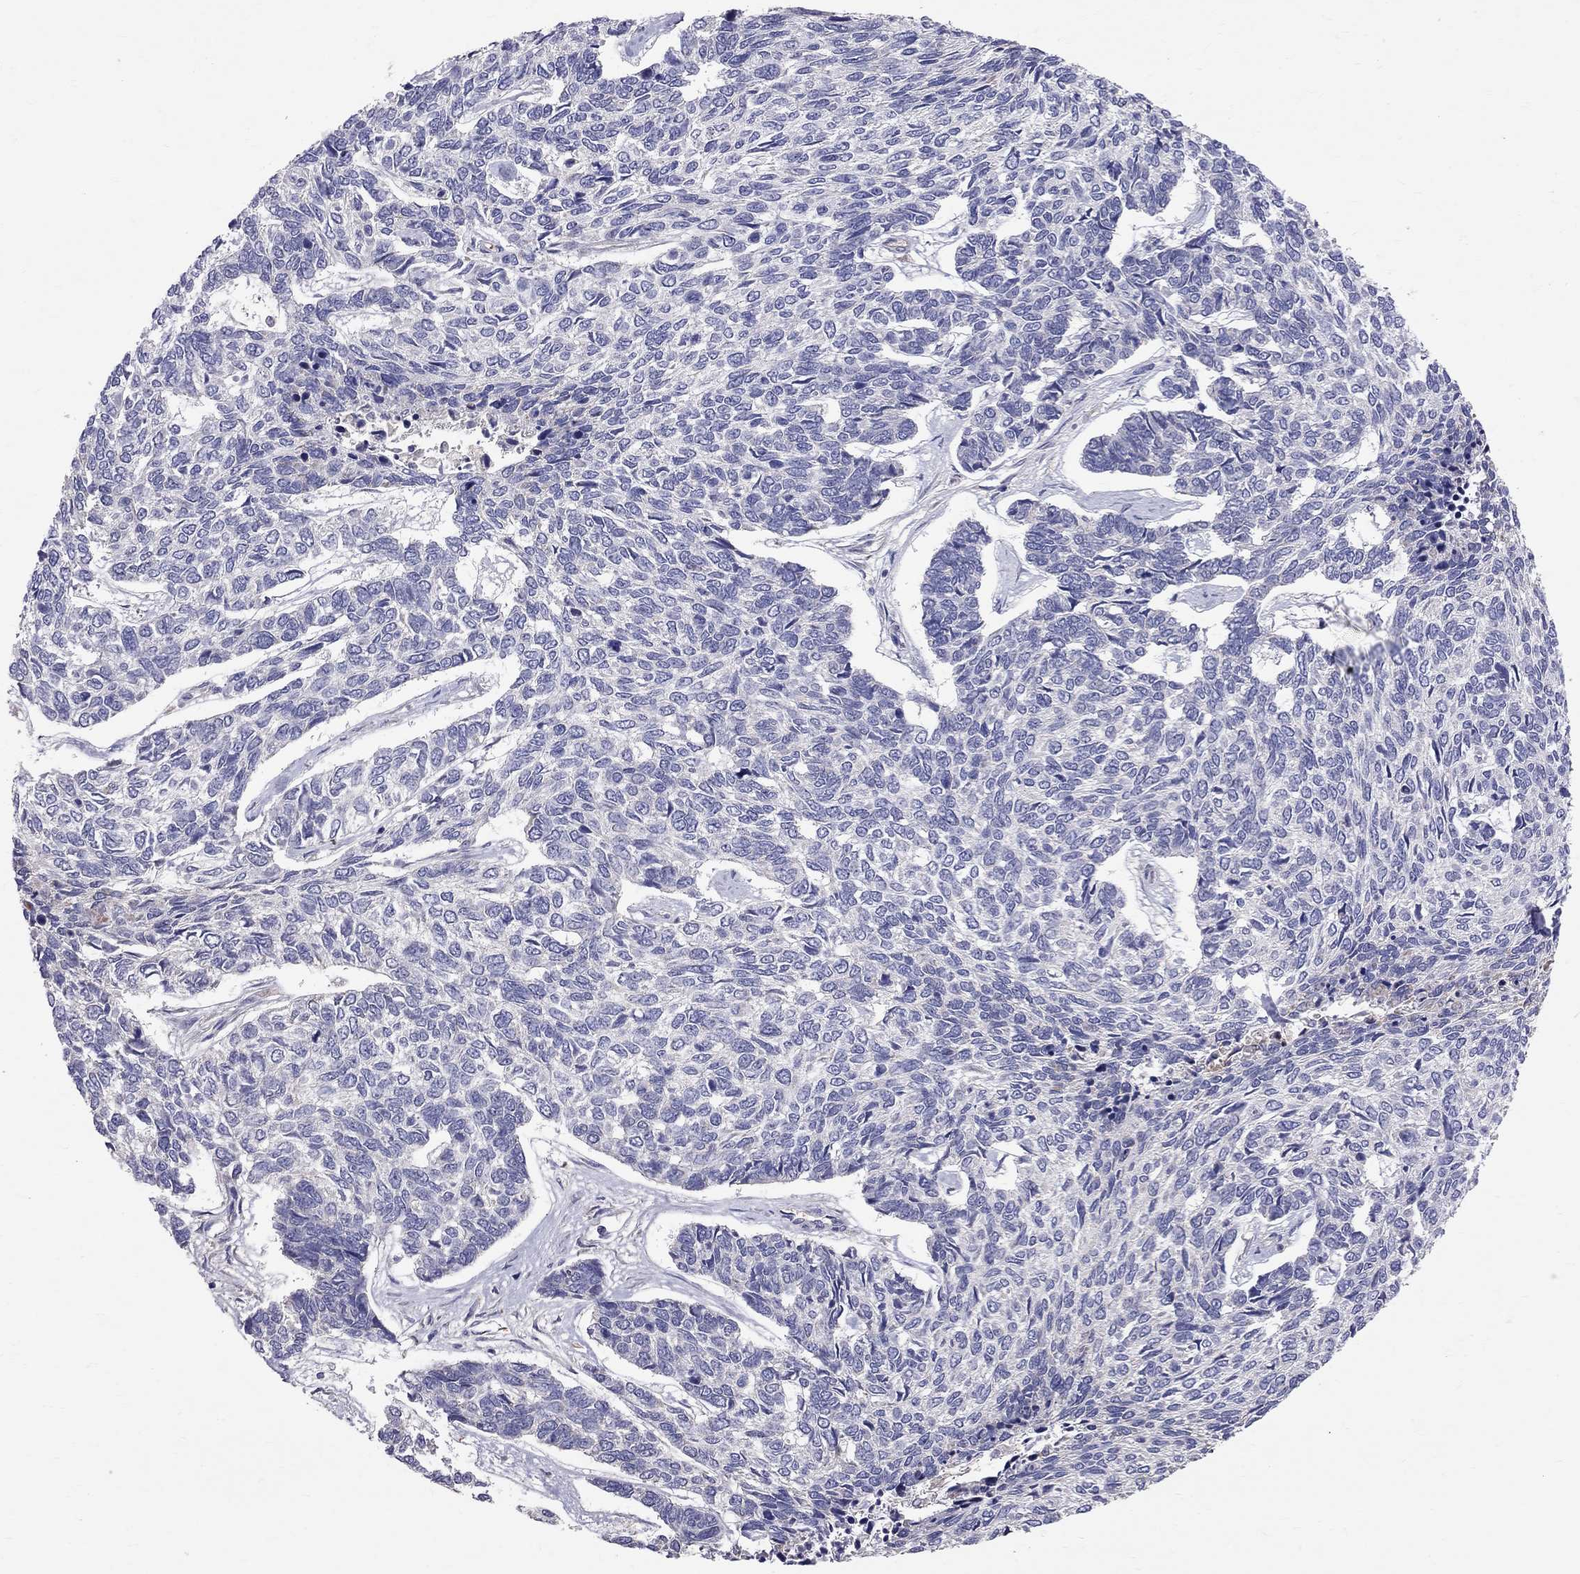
{"staining": {"intensity": "negative", "quantity": "none", "location": "none"}, "tissue": "skin cancer", "cell_type": "Tumor cells", "image_type": "cancer", "snomed": [{"axis": "morphology", "description": "Basal cell carcinoma"}, {"axis": "topography", "description": "Skin"}], "caption": "The IHC photomicrograph has no significant expression in tumor cells of skin cancer tissue.", "gene": "PIK3CG", "patient": {"sex": "female", "age": 65}}